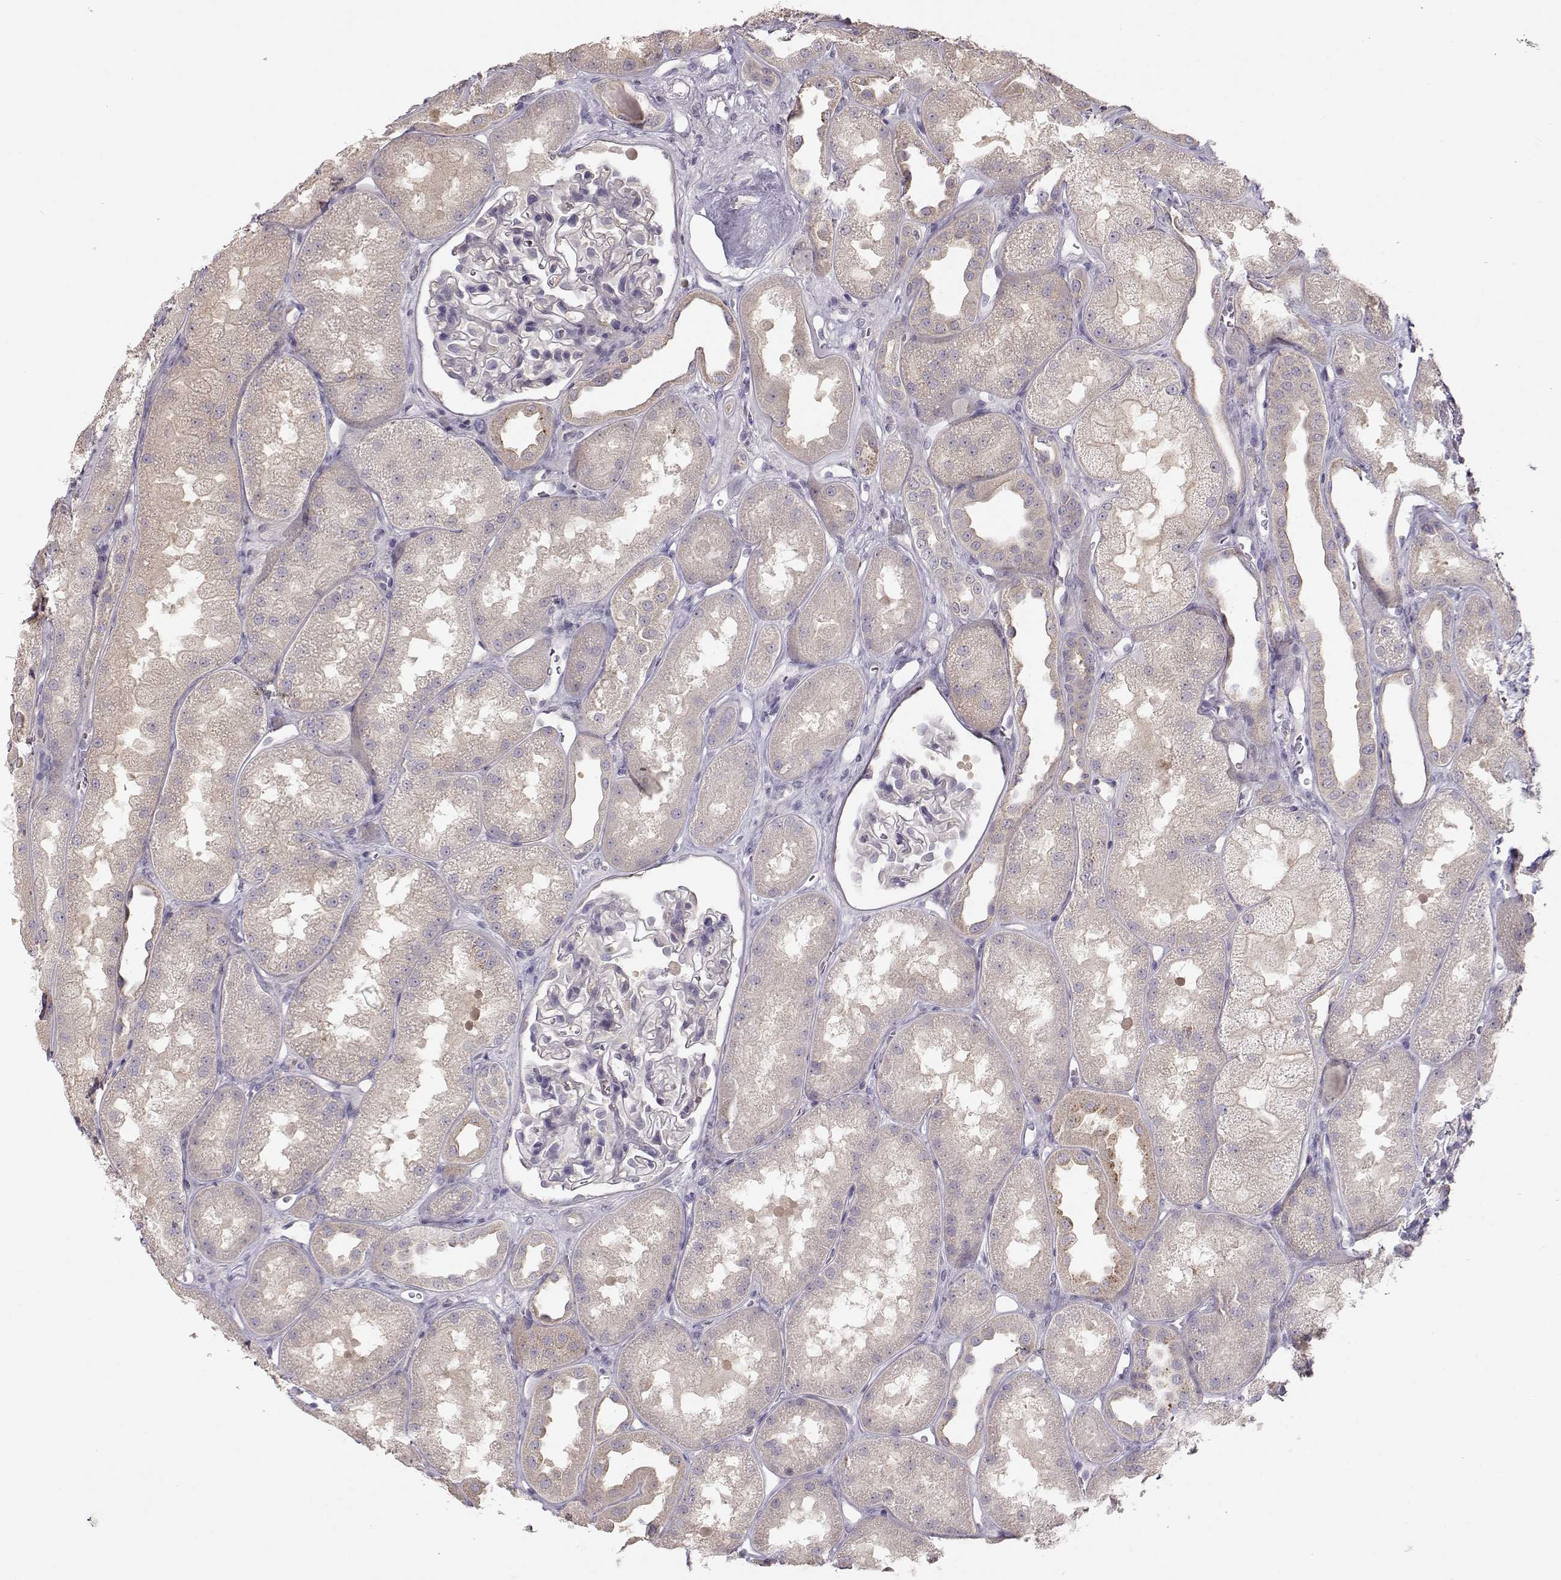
{"staining": {"intensity": "negative", "quantity": "none", "location": "none"}, "tissue": "kidney", "cell_type": "Cells in glomeruli", "image_type": "normal", "snomed": [{"axis": "morphology", "description": "Normal tissue, NOS"}, {"axis": "topography", "description": "Kidney"}], "caption": "Human kidney stained for a protein using IHC exhibits no positivity in cells in glomeruli.", "gene": "ARHGAP8", "patient": {"sex": "male", "age": 61}}